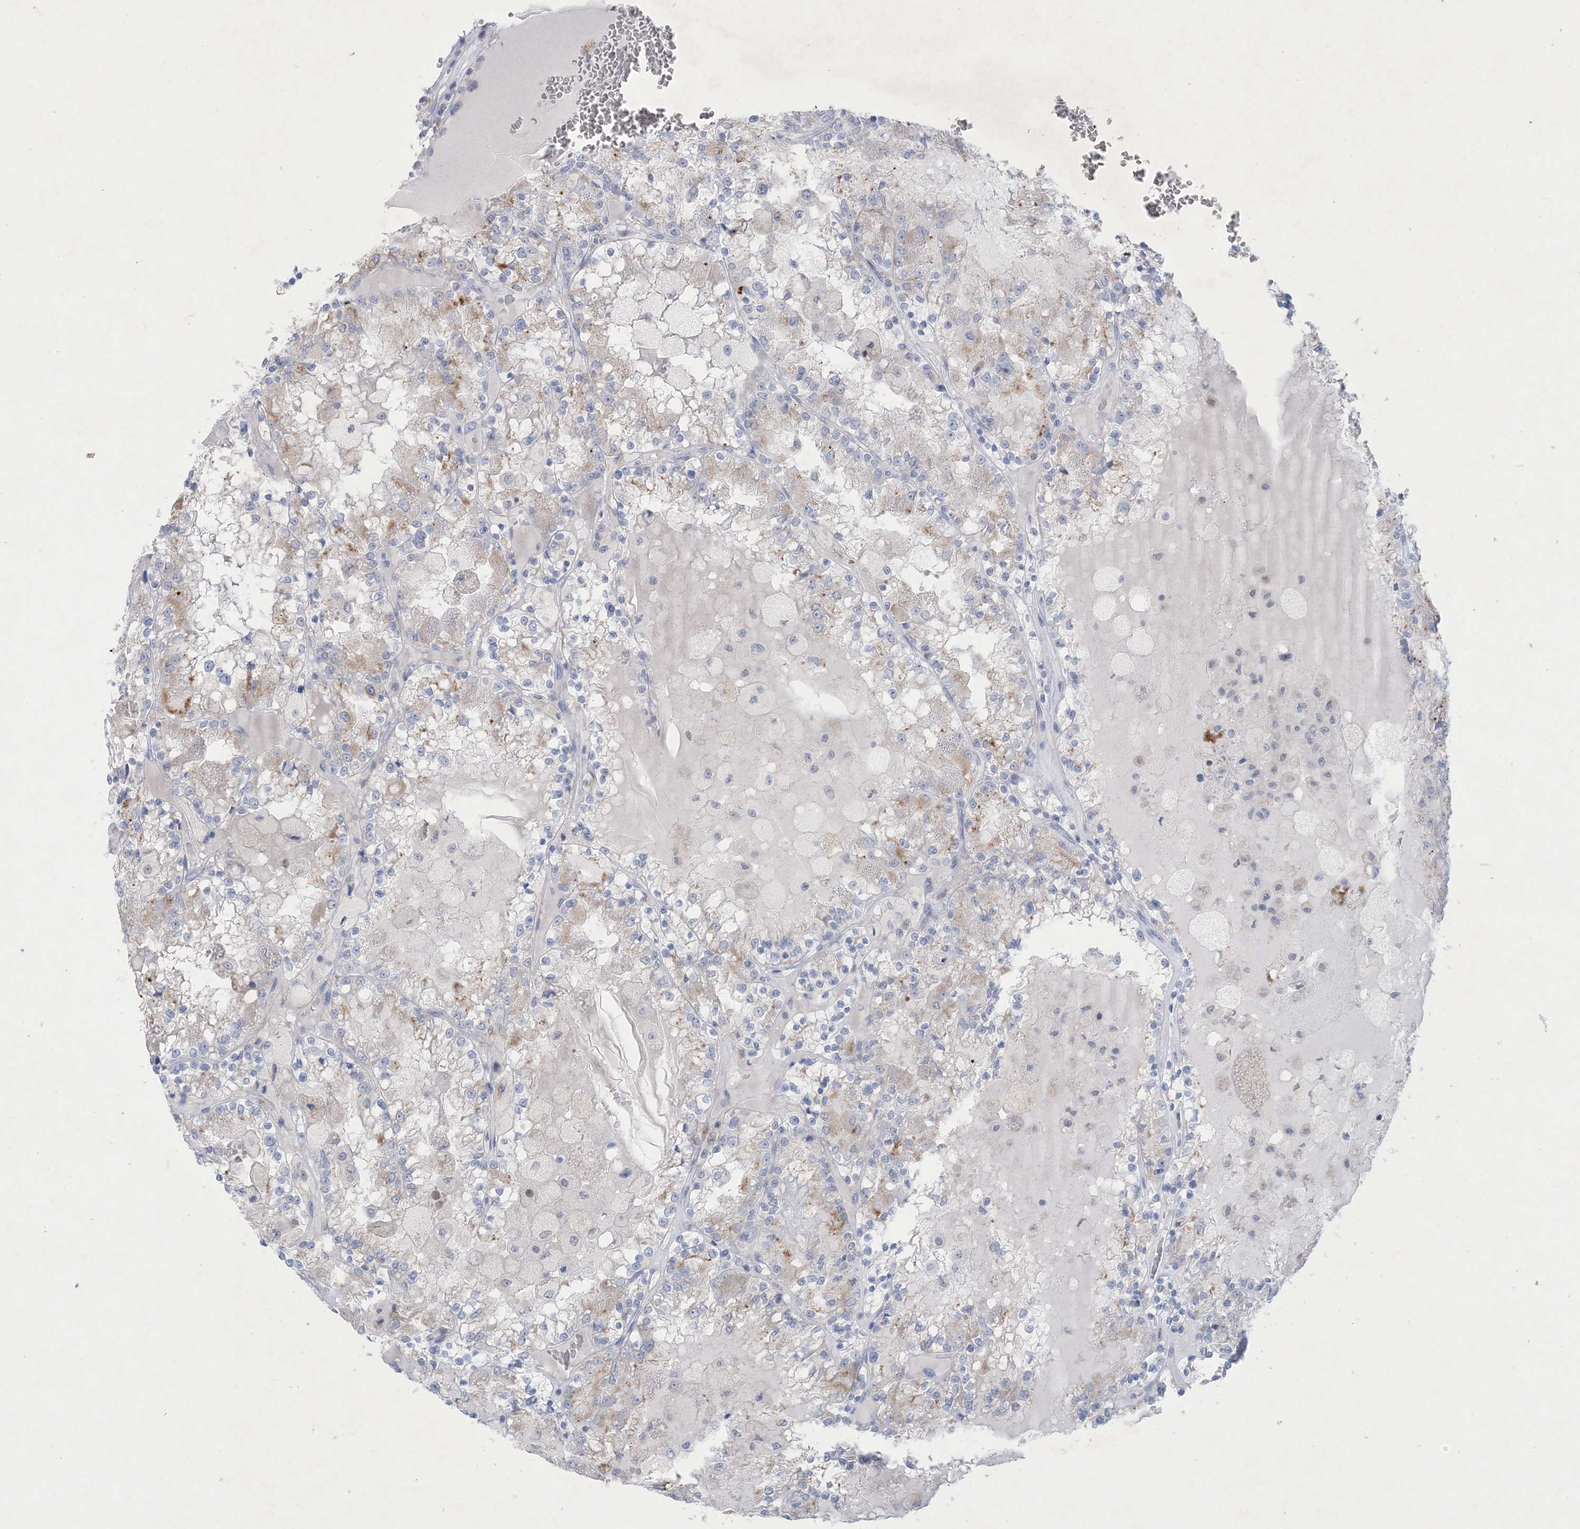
{"staining": {"intensity": "weak", "quantity": "<25%", "location": "cytoplasmic/membranous"}, "tissue": "renal cancer", "cell_type": "Tumor cells", "image_type": "cancer", "snomed": [{"axis": "morphology", "description": "Adenocarcinoma, NOS"}, {"axis": "topography", "description": "Kidney"}], "caption": "This is an IHC image of renal adenocarcinoma. There is no staining in tumor cells.", "gene": "GABRG1", "patient": {"sex": "female", "age": 56}}